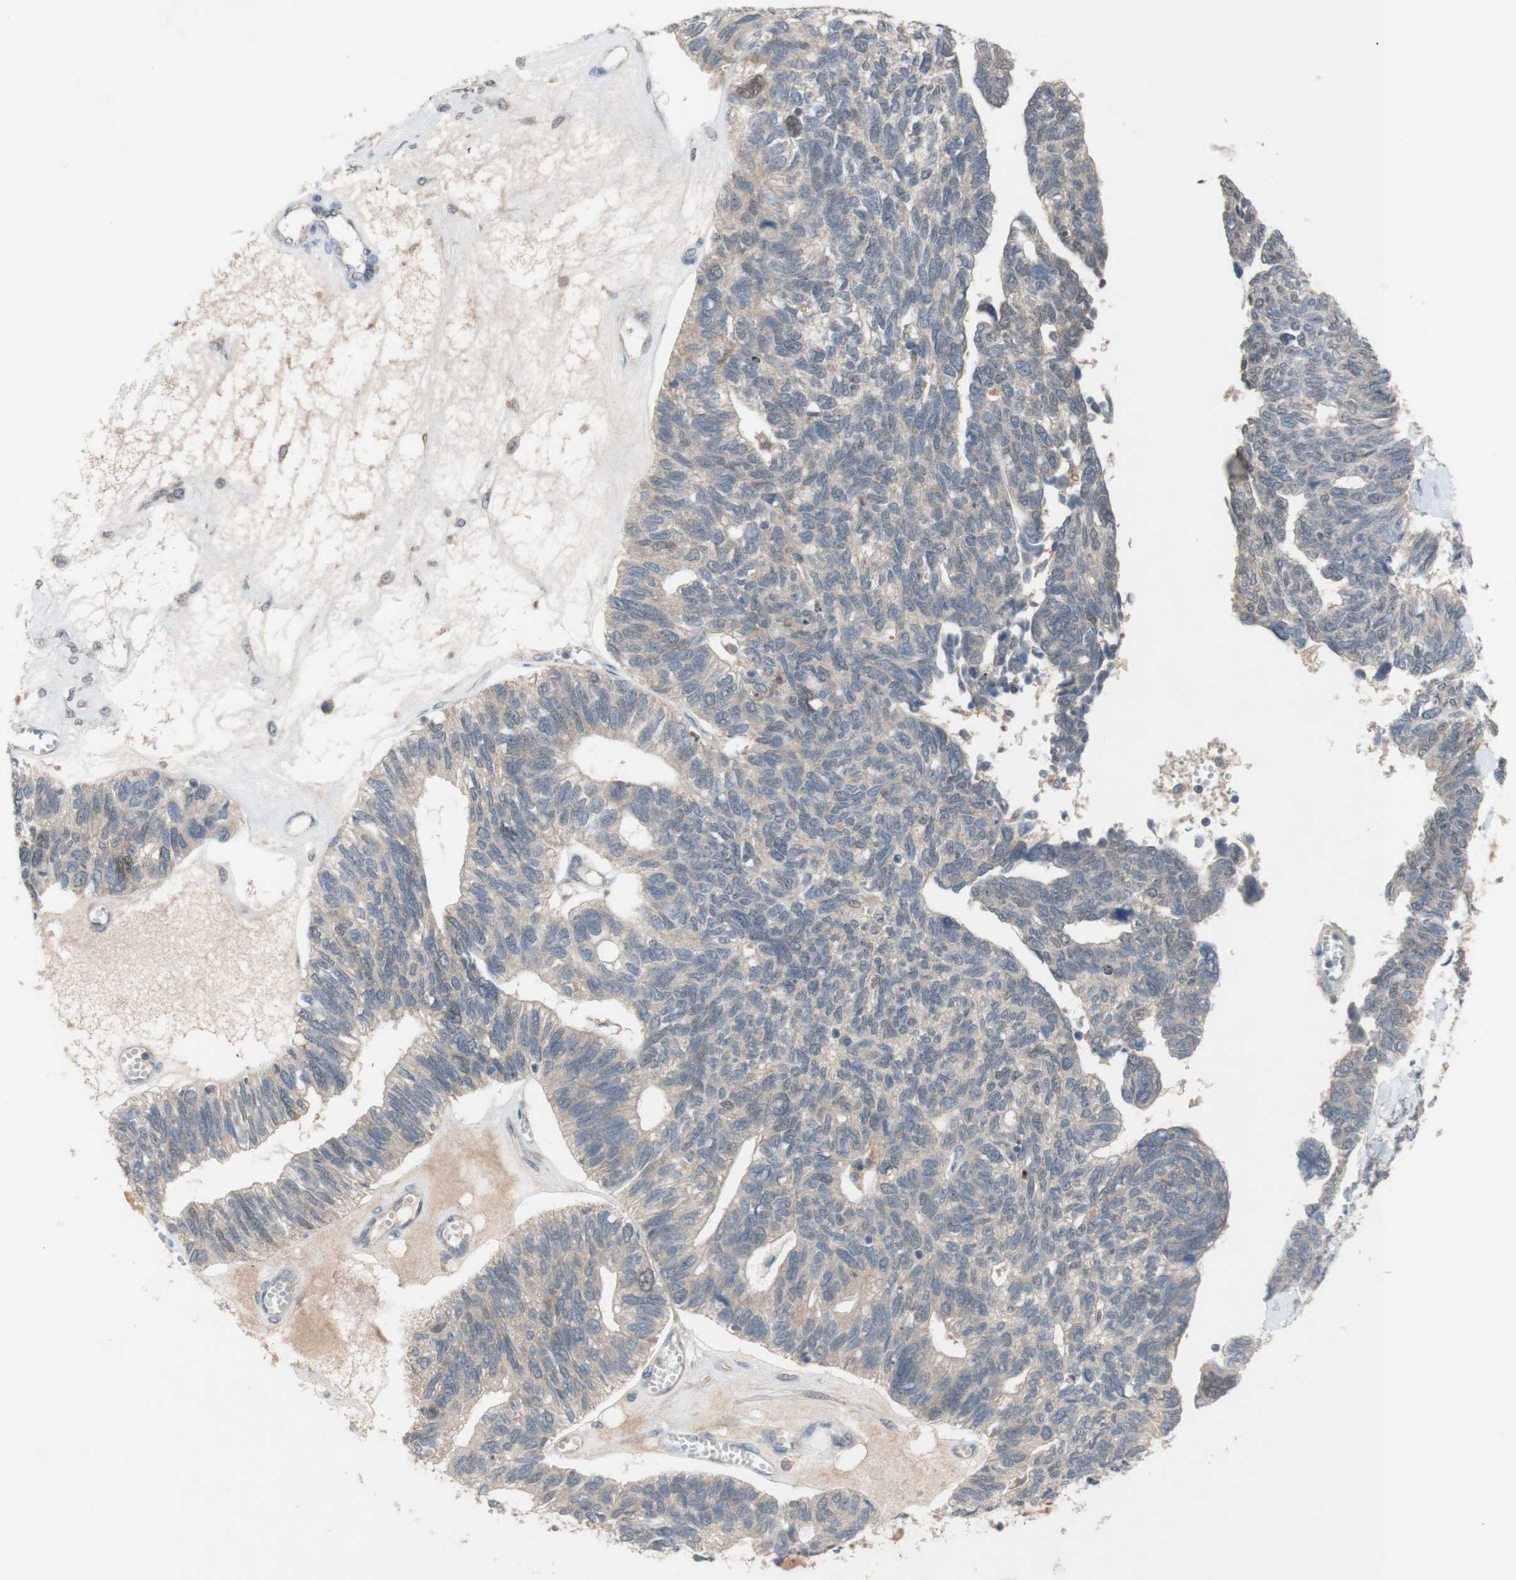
{"staining": {"intensity": "negative", "quantity": "none", "location": "none"}, "tissue": "ovarian cancer", "cell_type": "Tumor cells", "image_type": "cancer", "snomed": [{"axis": "morphology", "description": "Cystadenocarcinoma, serous, NOS"}, {"axis": "topography", "description": "Ovary"}], "caption": "IHC micrograph of neoplastic tissue: ovarian cancer stained with DAB reveals no significant protein positivity in tumor cells.", "gene": "PEX2", "patient": {"sex": "female", "age": 79}}